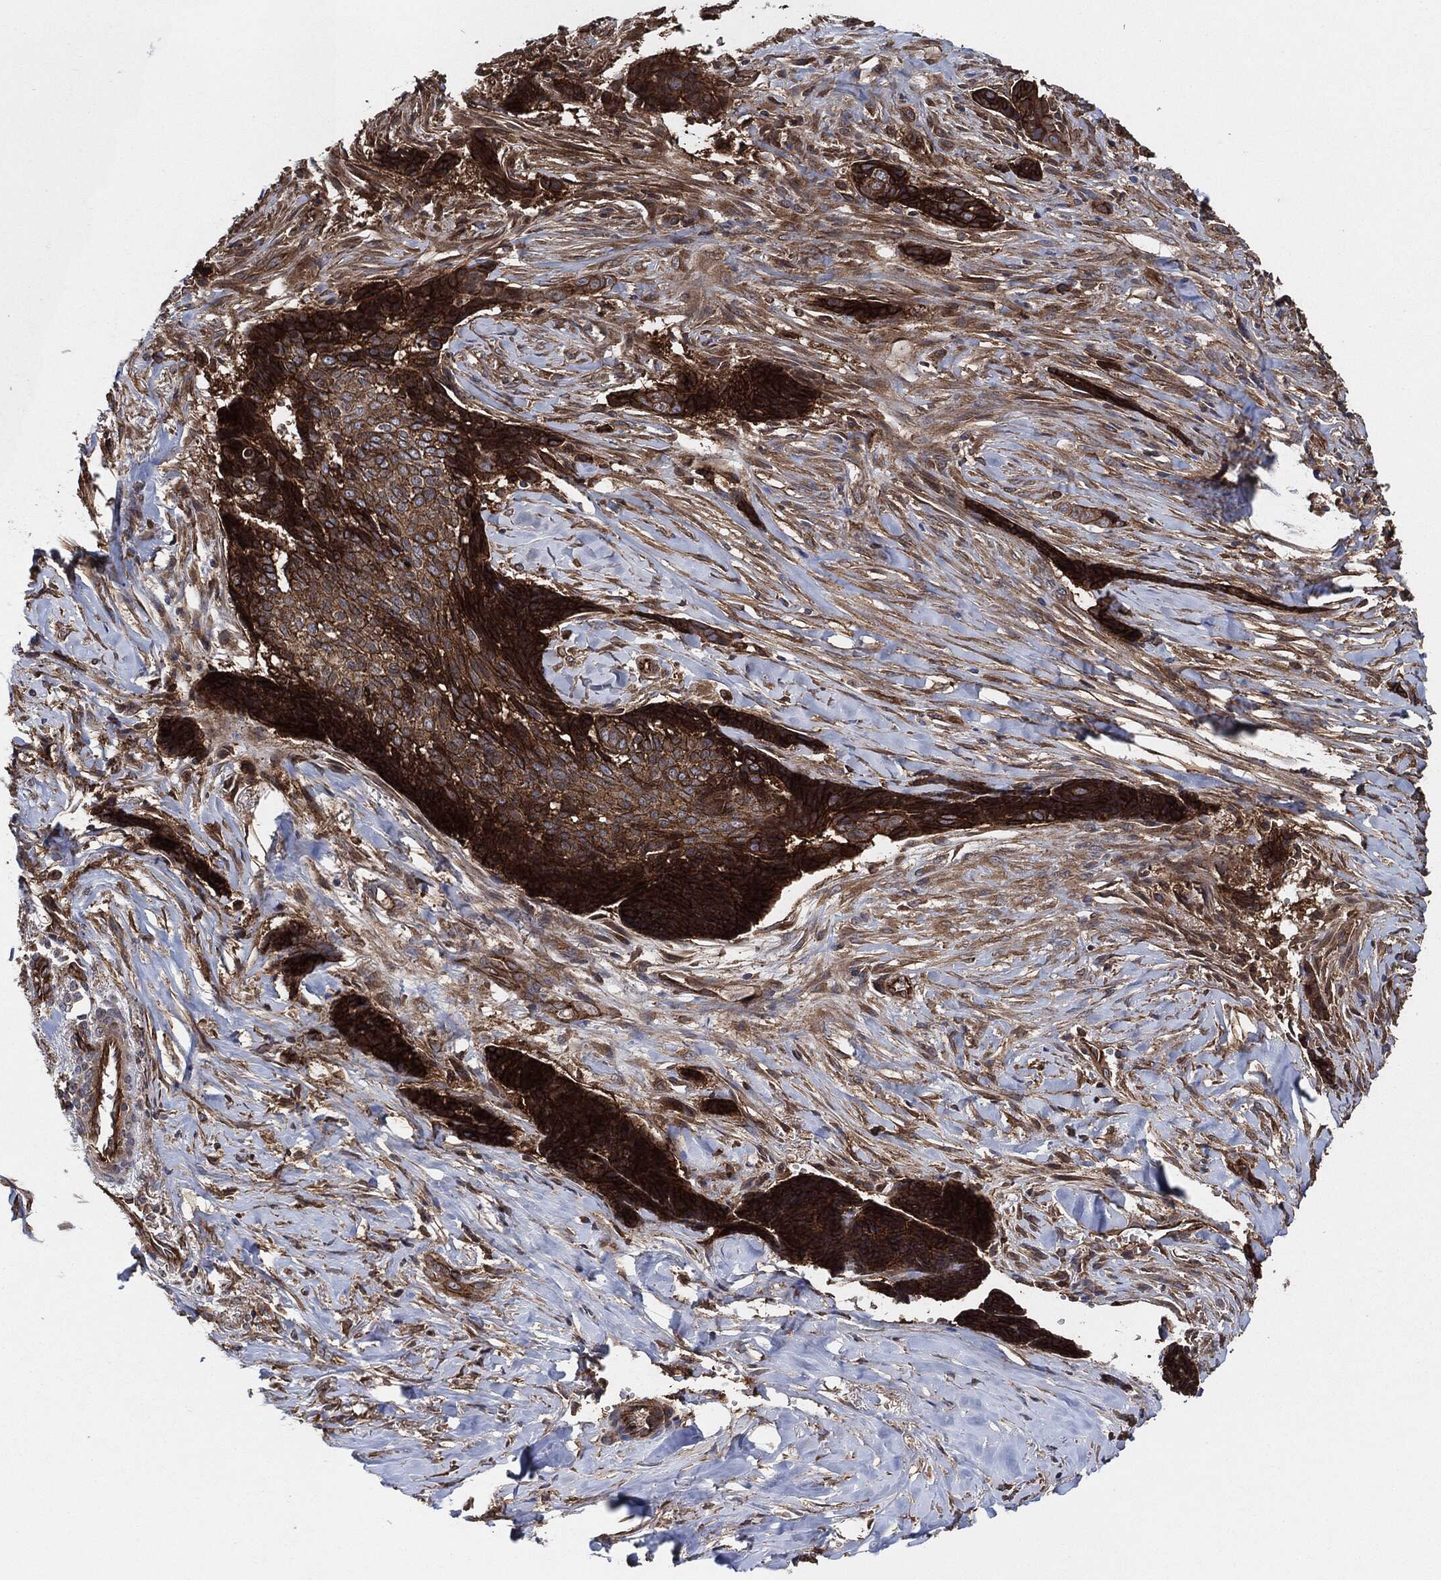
{"staining": {"intensity": "strong", "quantity": "25%-75%", "location": "cytoplasmic/membranous"}, "tissue": "skin cancer", "cell_type": "Tumor cells", "image_type": "cancer", "snomed": [{"axis": "morphology", "description": "Basal cell carcinoma"}, {"axis": "topography", "description": "Skin"}], "caption": "Strong cytoplasmic/membranous expression for a protein is seen in about 25%-75% of tumor cells of skin basal cell carcinoma using immunohistochemistry (IHC).", "gene": "CTNNA1", "patient": {"sex": "male", "age": 86}}